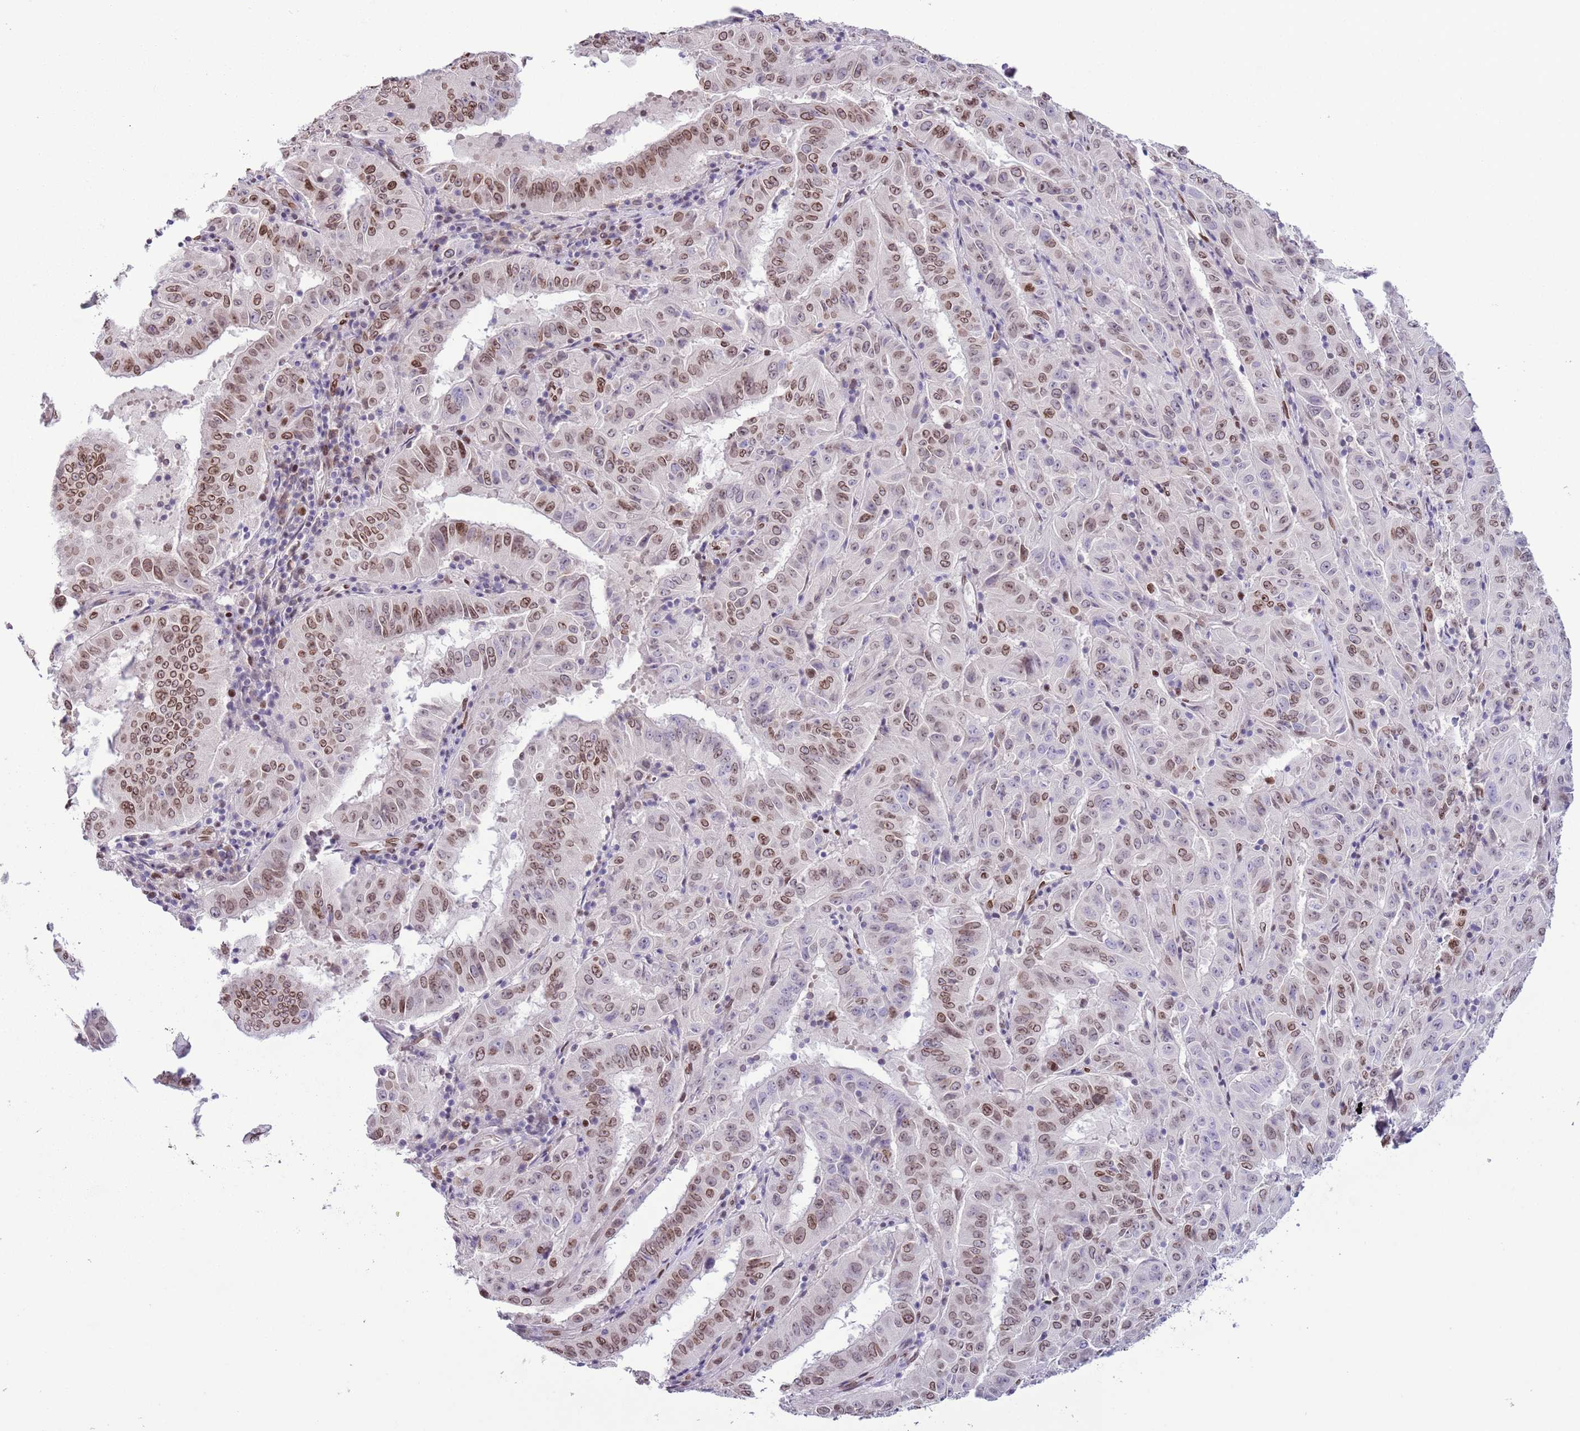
{"staining": {"intensity": "moderate", "quantity": ">75%", "location": "cytoplasmic/membranous,nuclear"}, "tissue": "pancreatic cancer", "cell_type": "Tumor cells", "image_type": "cancer", "snomed": [{"axis": "morphology", "description": "Adenocarcinoma, NOS"}, {"axis": "topography", "description": "Pancreas"}], "caption": "Immunohistochemistry micrograph of neoplastic tissue: adenocarcinoma (pancreatic) stained using immunohistochemistry shows medium levels of moderate protein expression localized specifically in the cytoplasmic/membranous and nuclear of tumor cells, appearing as a cytoplasmic/membranous and nuclear brown color.", "gene": "ZGLP1", "patient": {"sex": "male", "age": 63}}